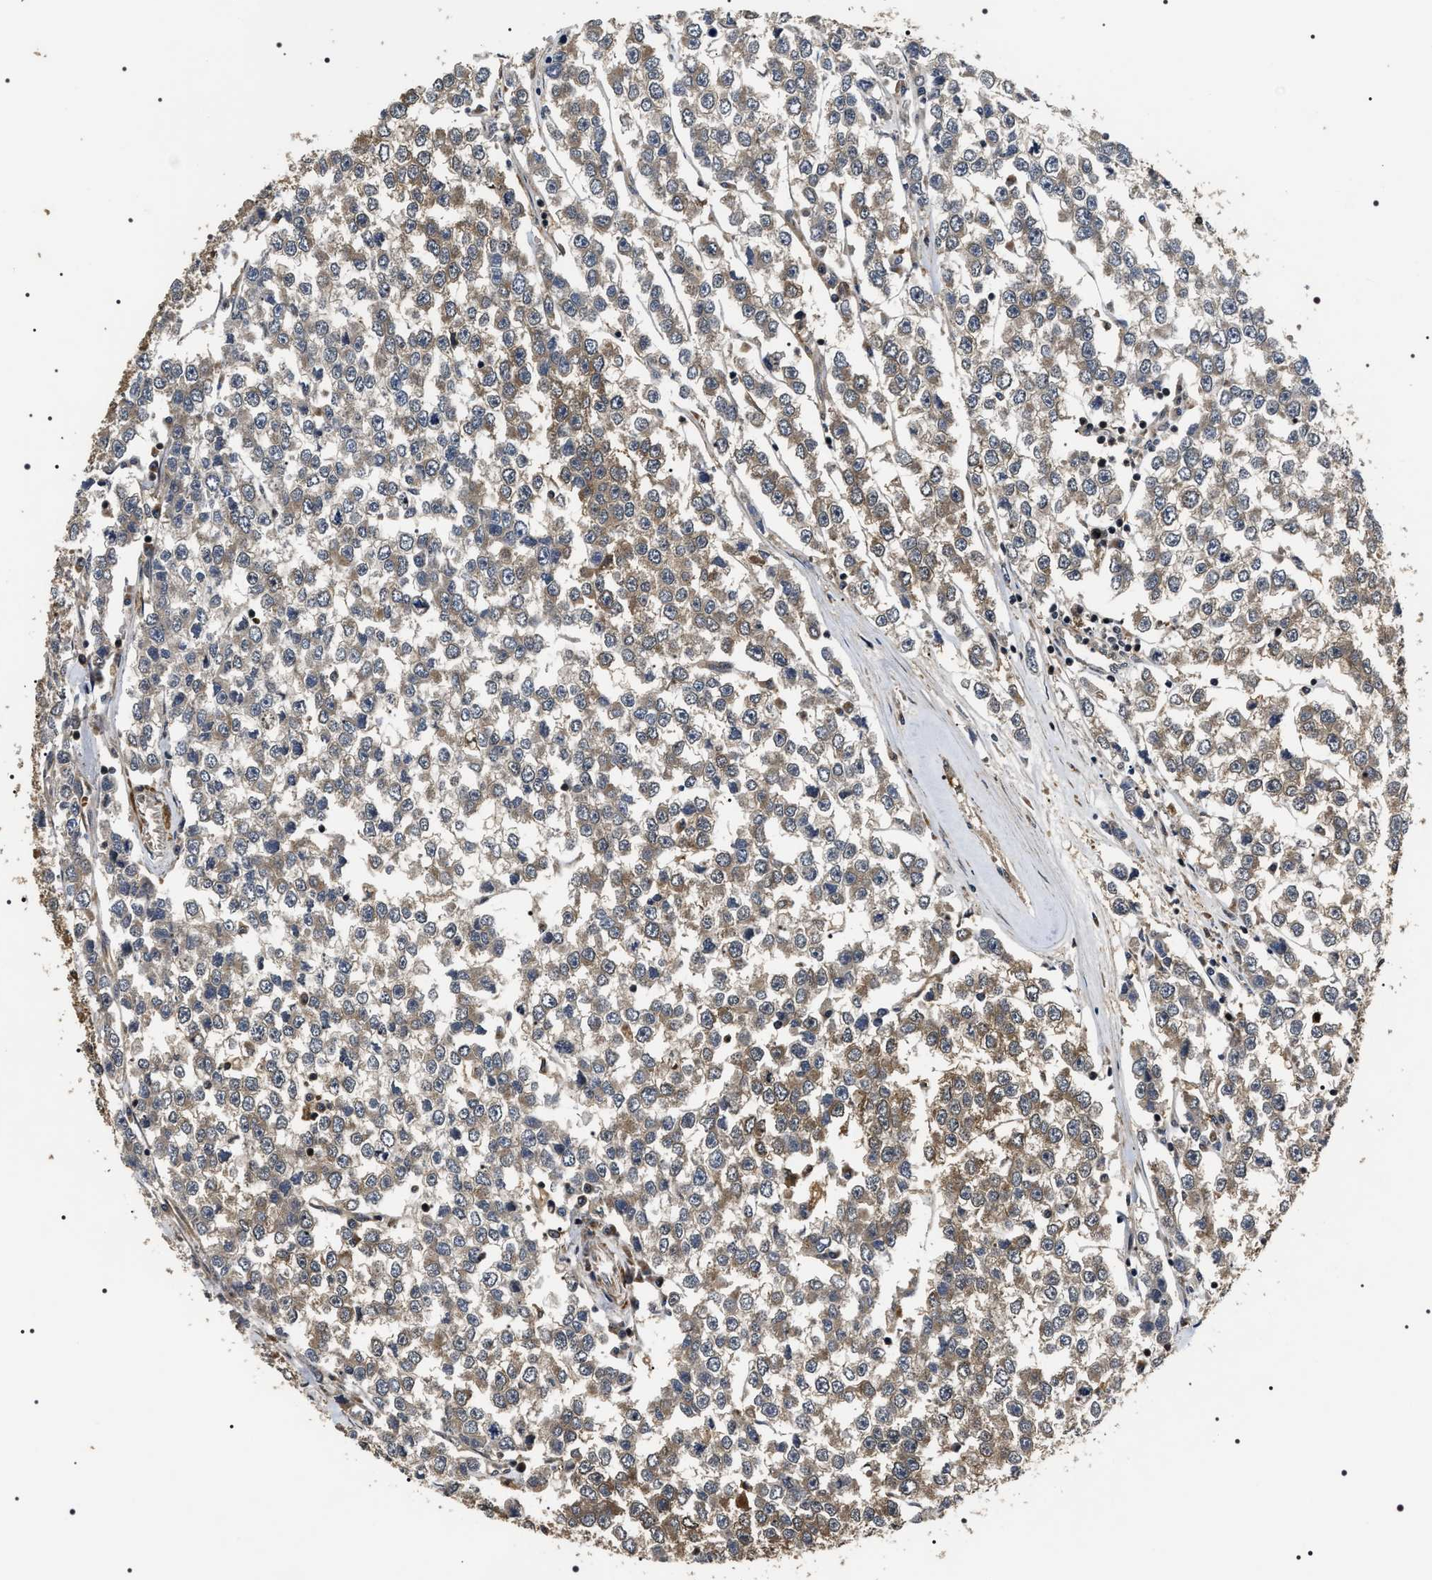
{"staining": {"intensity": "moderate", "quantity": ">75%", "location": "cytoplasmic/membranous"}, "tissue": "testis cancer", "cell_type": "Tumor cells", "image_type": "cancer", "snomed": [{"axis": "morphology", "description": "Seminoma, NOS"}, {"axis": "morphology", "description": "Carcinoma, Embryonal, NOS"}, {"axis": "topography", "description": "Testis"}], "caption": "An image of testis cancer (seminoma) stained for a protein reveals moderate cytoplasmic/membranous brown staining in tumor cells.", "gene": "ARHGAP22", "patient": {"sex": "male", "age": 52}}